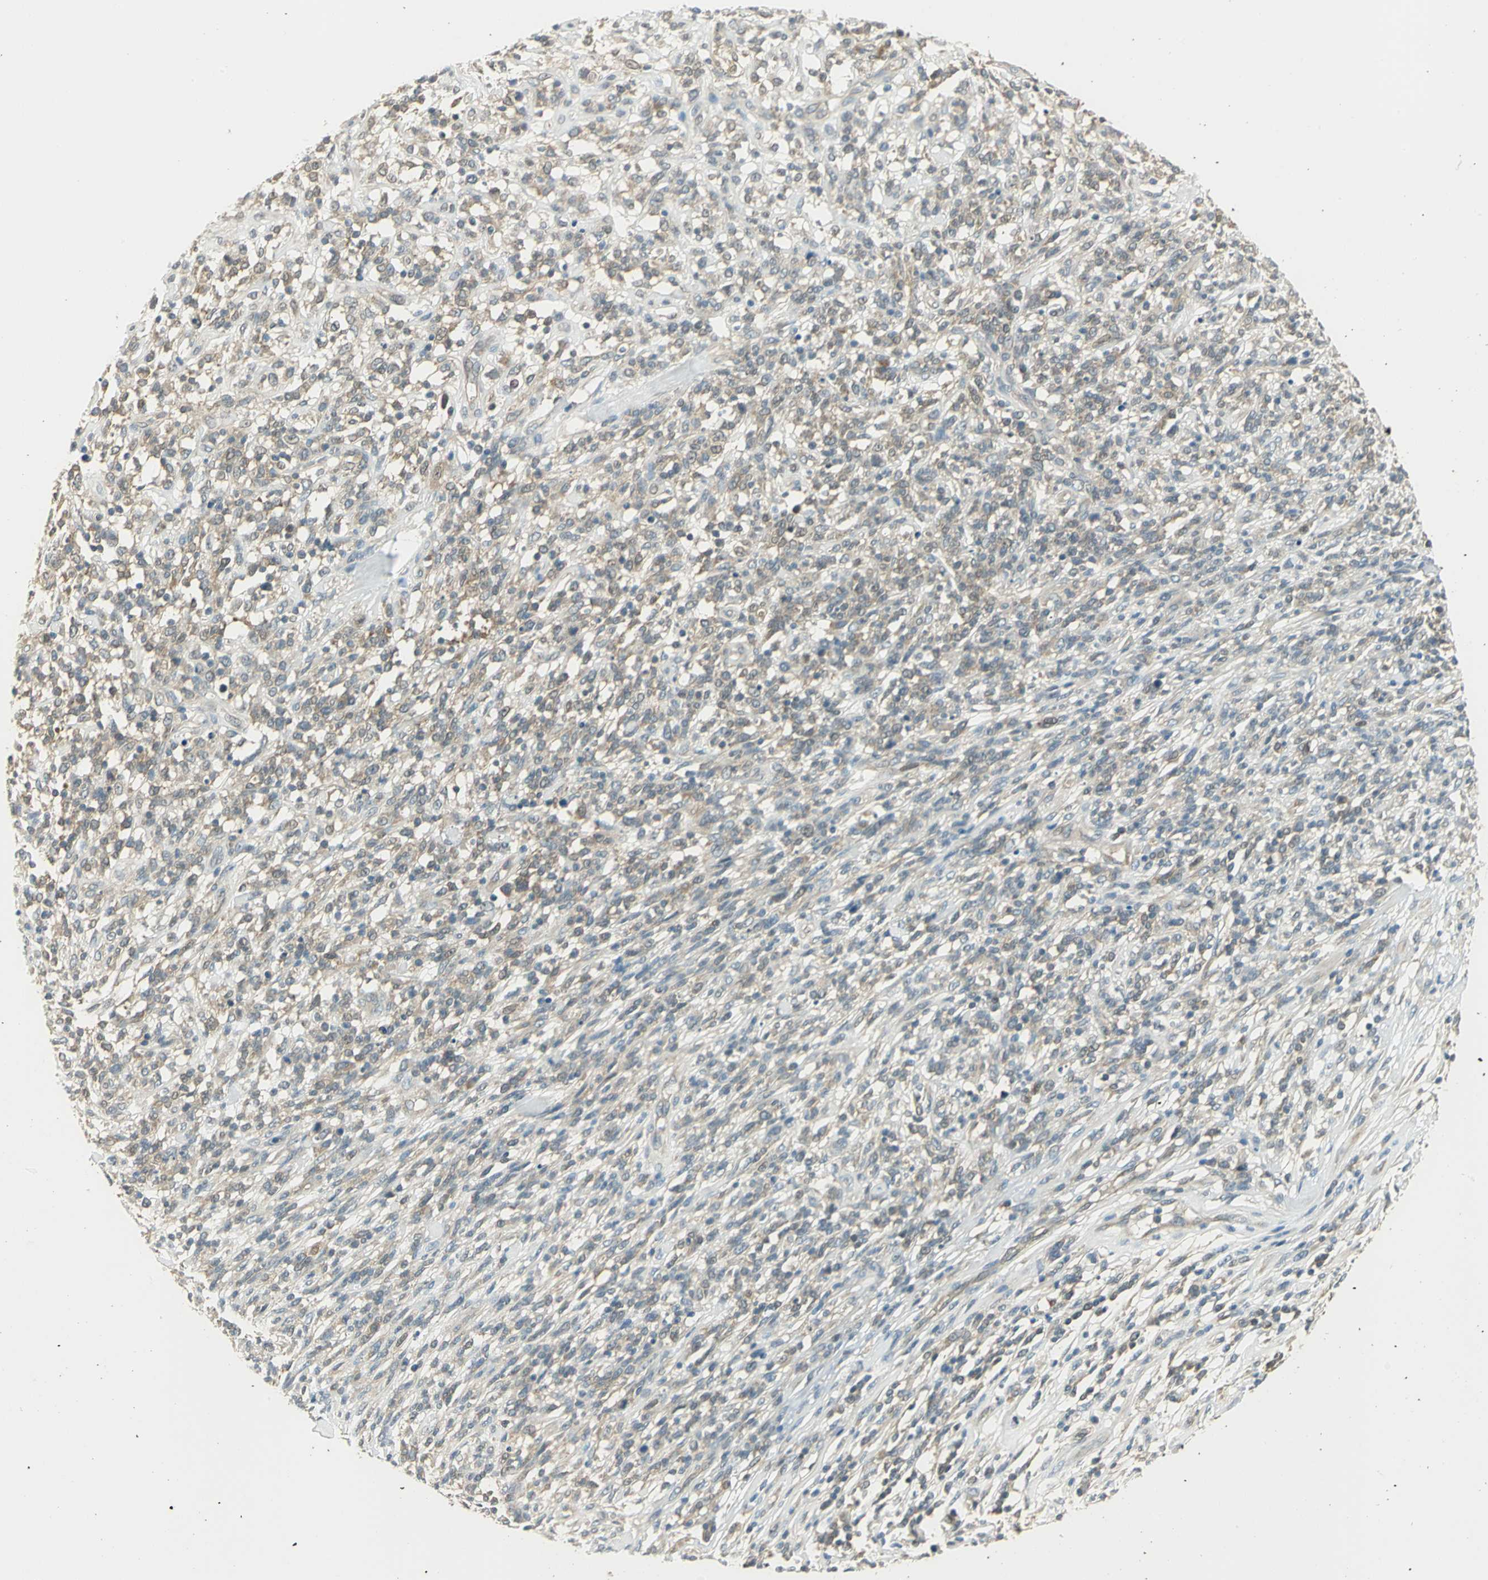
{"staining": {"intensity": "weak", "quantity": ">75%", "location": "cytoplasmic/membranous"}, "tissue": "lymphoma", "cell_type": "Tumor cells", "image_type": "cancer", "snomed": [{"axis": "morphology", "description": "Malignant lymphoma, non-Hodgkin's type, High grade"}, {"axis": "topography", "description": "Lymph node"}], "caption": "Tumor cells reveal weak cytoplasmic/membranous positivity in about >75% of cells in high-grade malignant lymphoma, non-Hodgkin's type. Nuclei are stained in blue.", "gene": "FYN", "patient": {"sex": "female", "age": 73}}